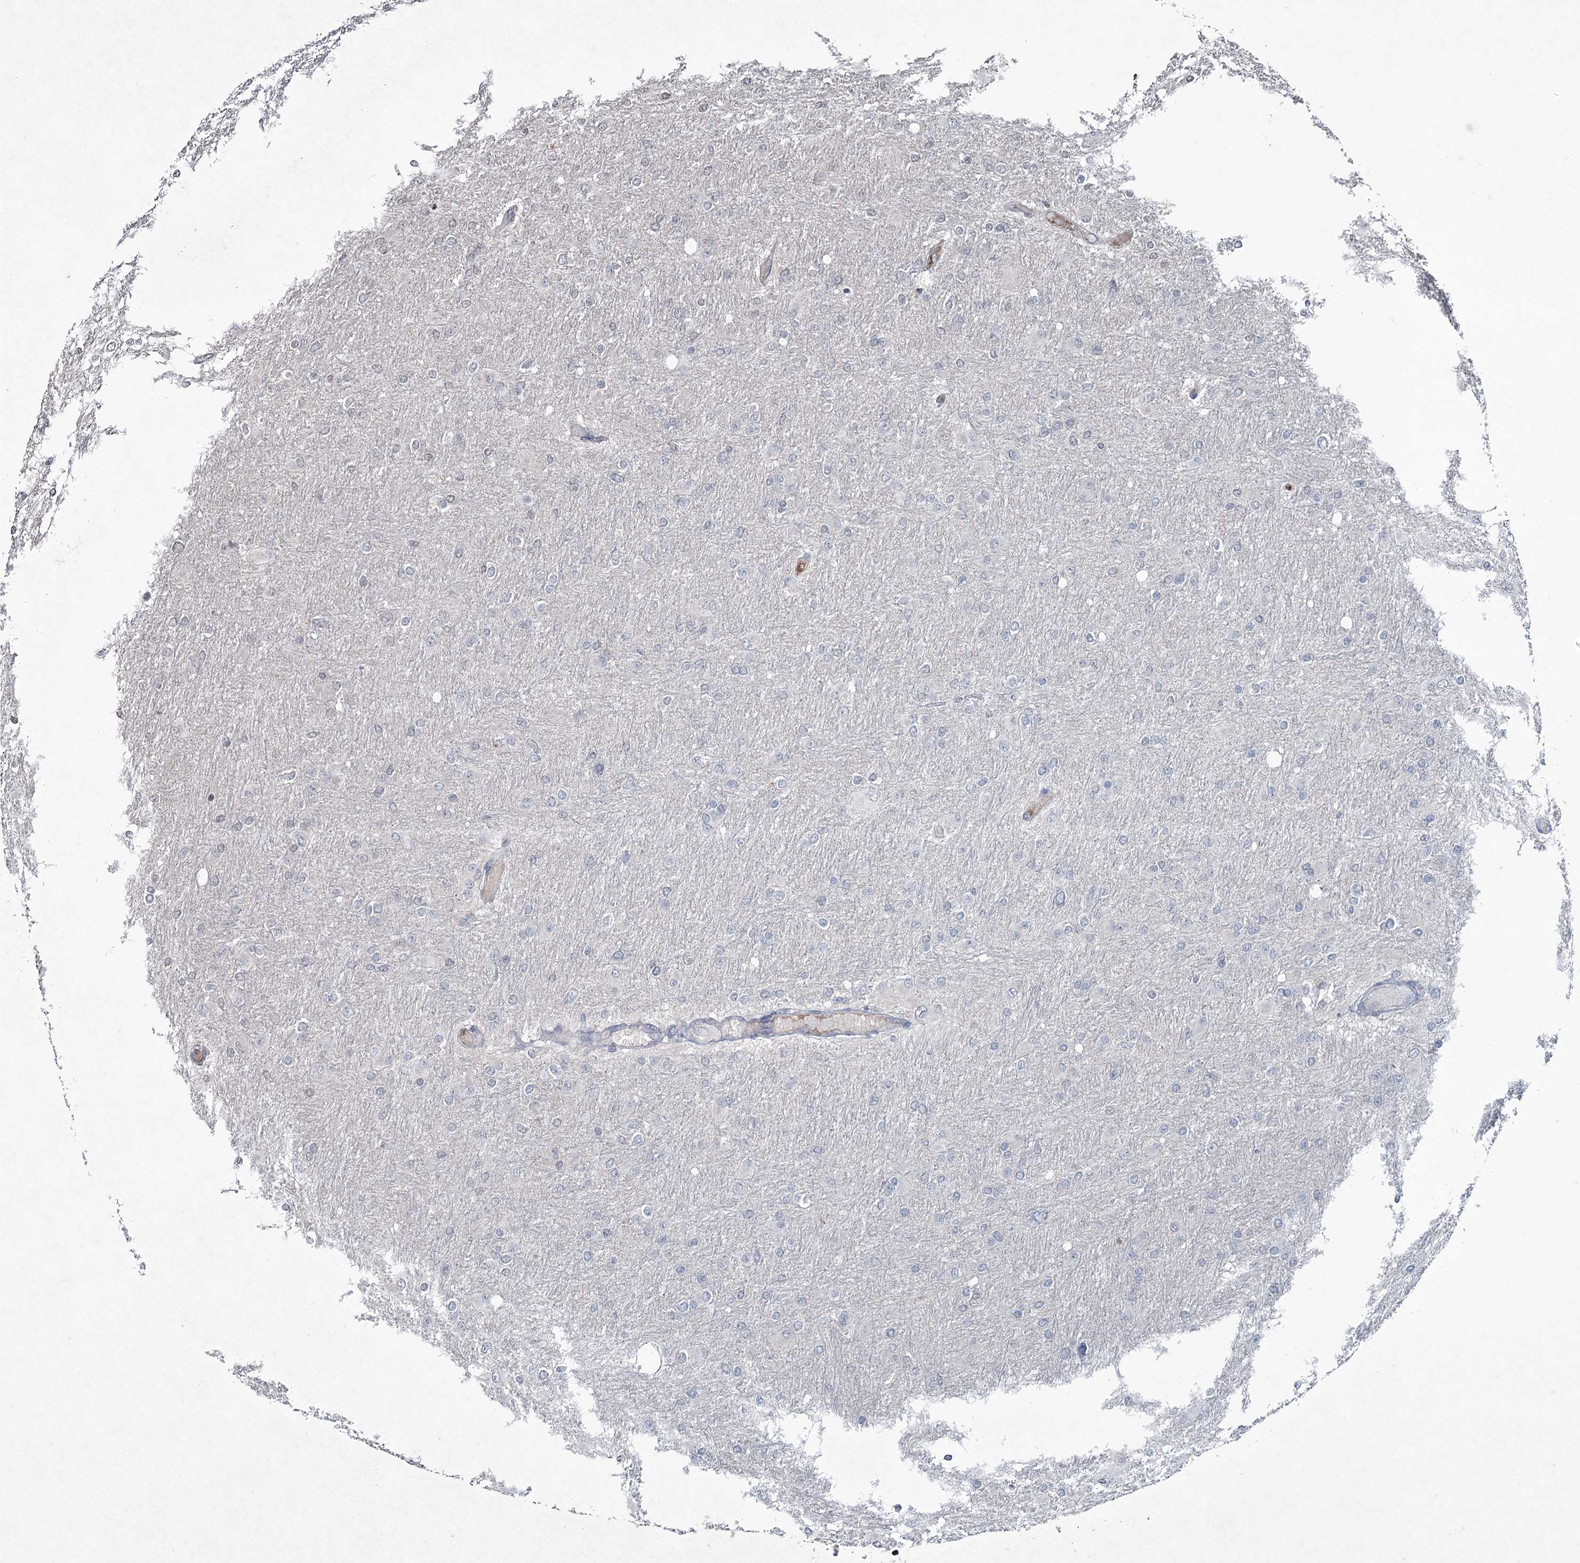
{"staining": {"intensity": "negative", "quantity": "none", "location": "none"}, "tissue": "glioma", "cell_type": "Tumor cells", "image_type": "cancer", "snomed": [{"axis": "morphology", "description": "Glioma, malignant, High grade"}, {"axis": "topography", "description": "Cerebral cortex"}], "caption": "A photomicrograph of human glioma is negative for staining in tumor cells. The staining is performed using DAB brown chromogen with nuclei counter-stained in using hematoxylin.", "gene": "PGLYRP2", "patient": {"sex": "female", "age": 36}}